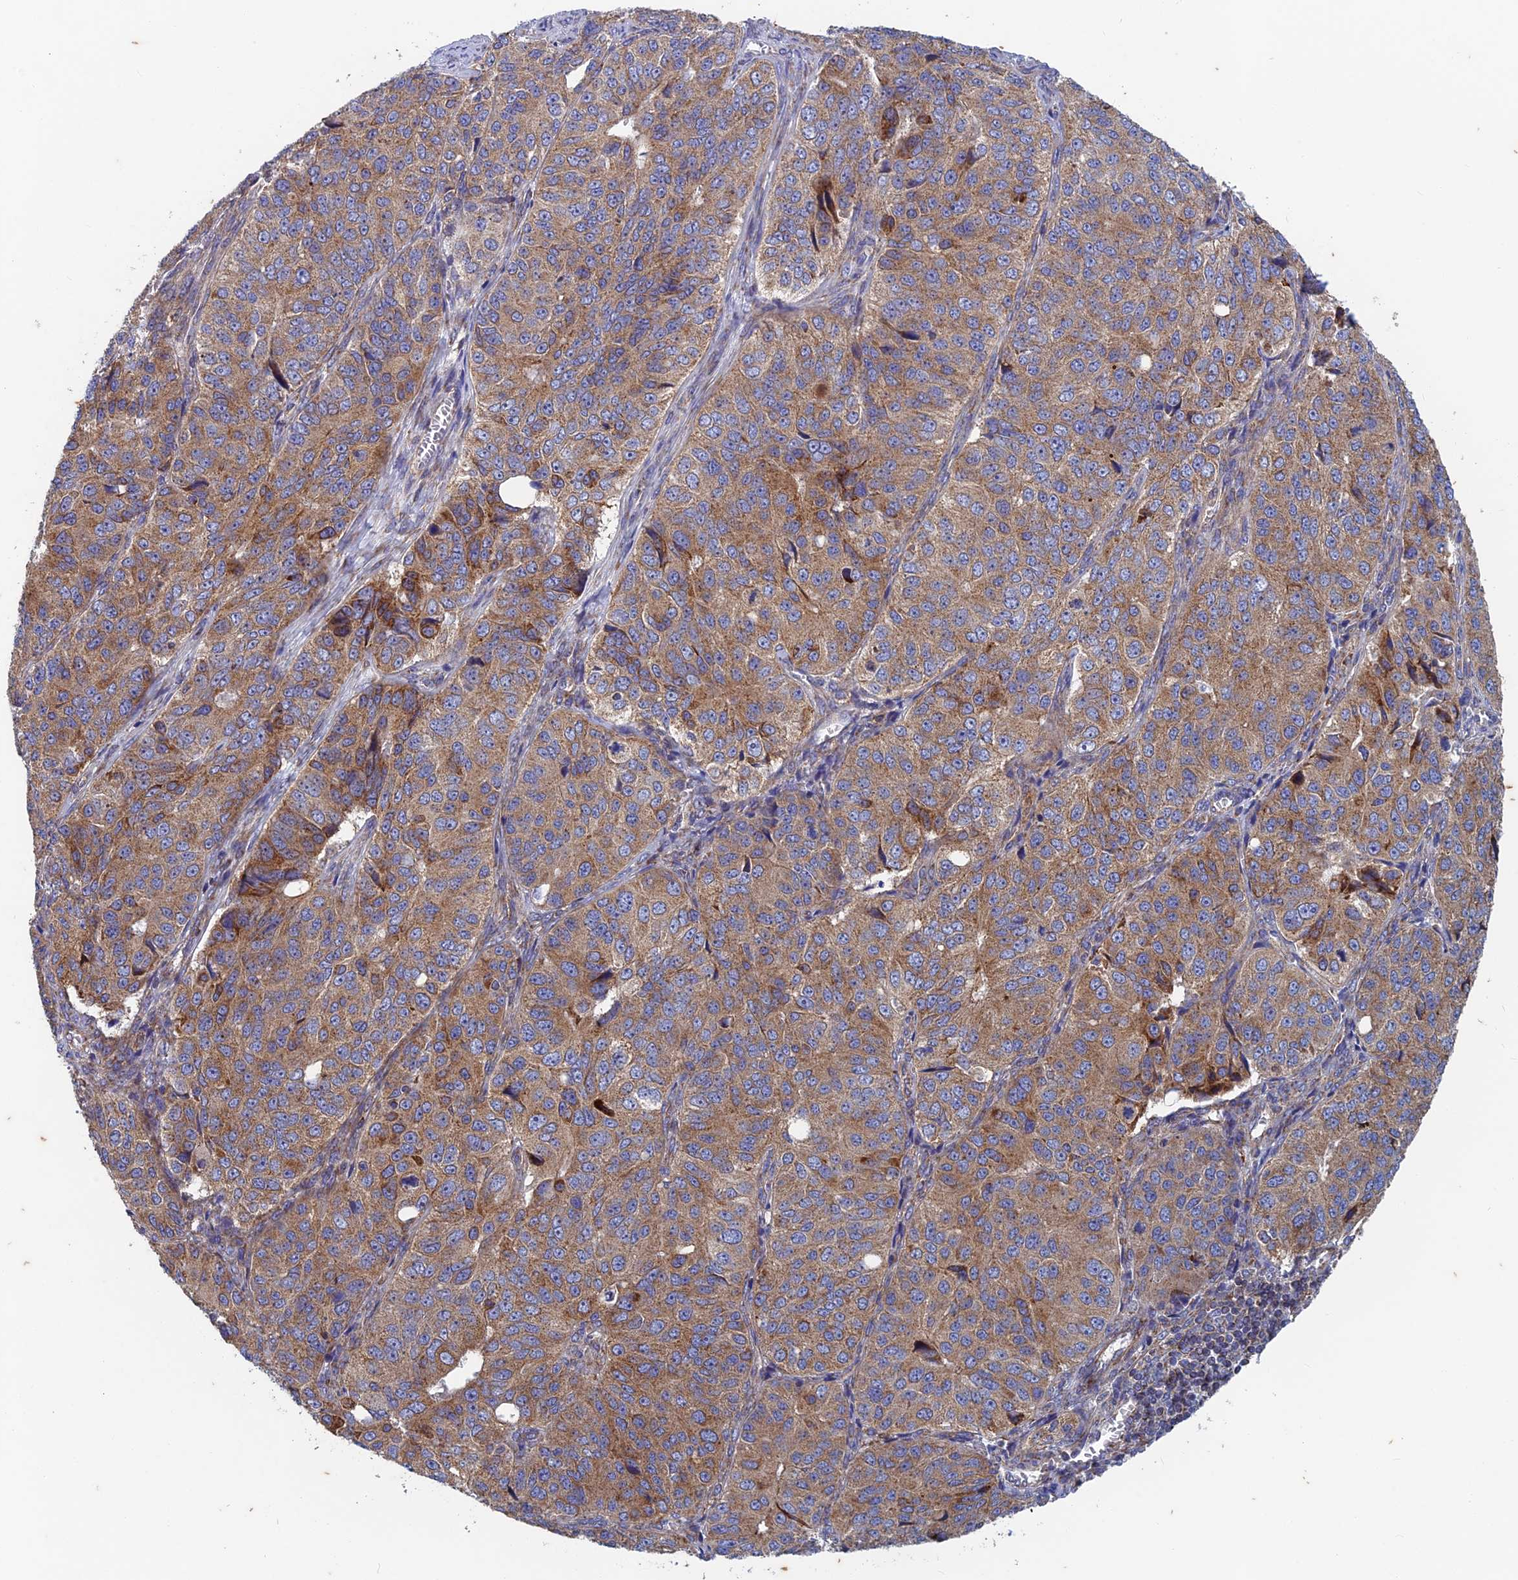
{"staining": {"intensity": "moderate", "quantity": ">75%", "location": "cytoplasmic/membranous"}, "tissue": "ovarian cancer", "cell_type": "Tumor cells", "image_type": "cancer", "snomed": [{"axis": "morphology", "description": "Carcinoma, endometroid"}, {"axis": "topography", "description": "Ovary"}], "caption": "Ovarian endometroid carcinoma stained with a protein marker exhibits moderate staining in tumor cells.", "gene": "AP4S1", "patient": {"sex": "female", "age": 51}}